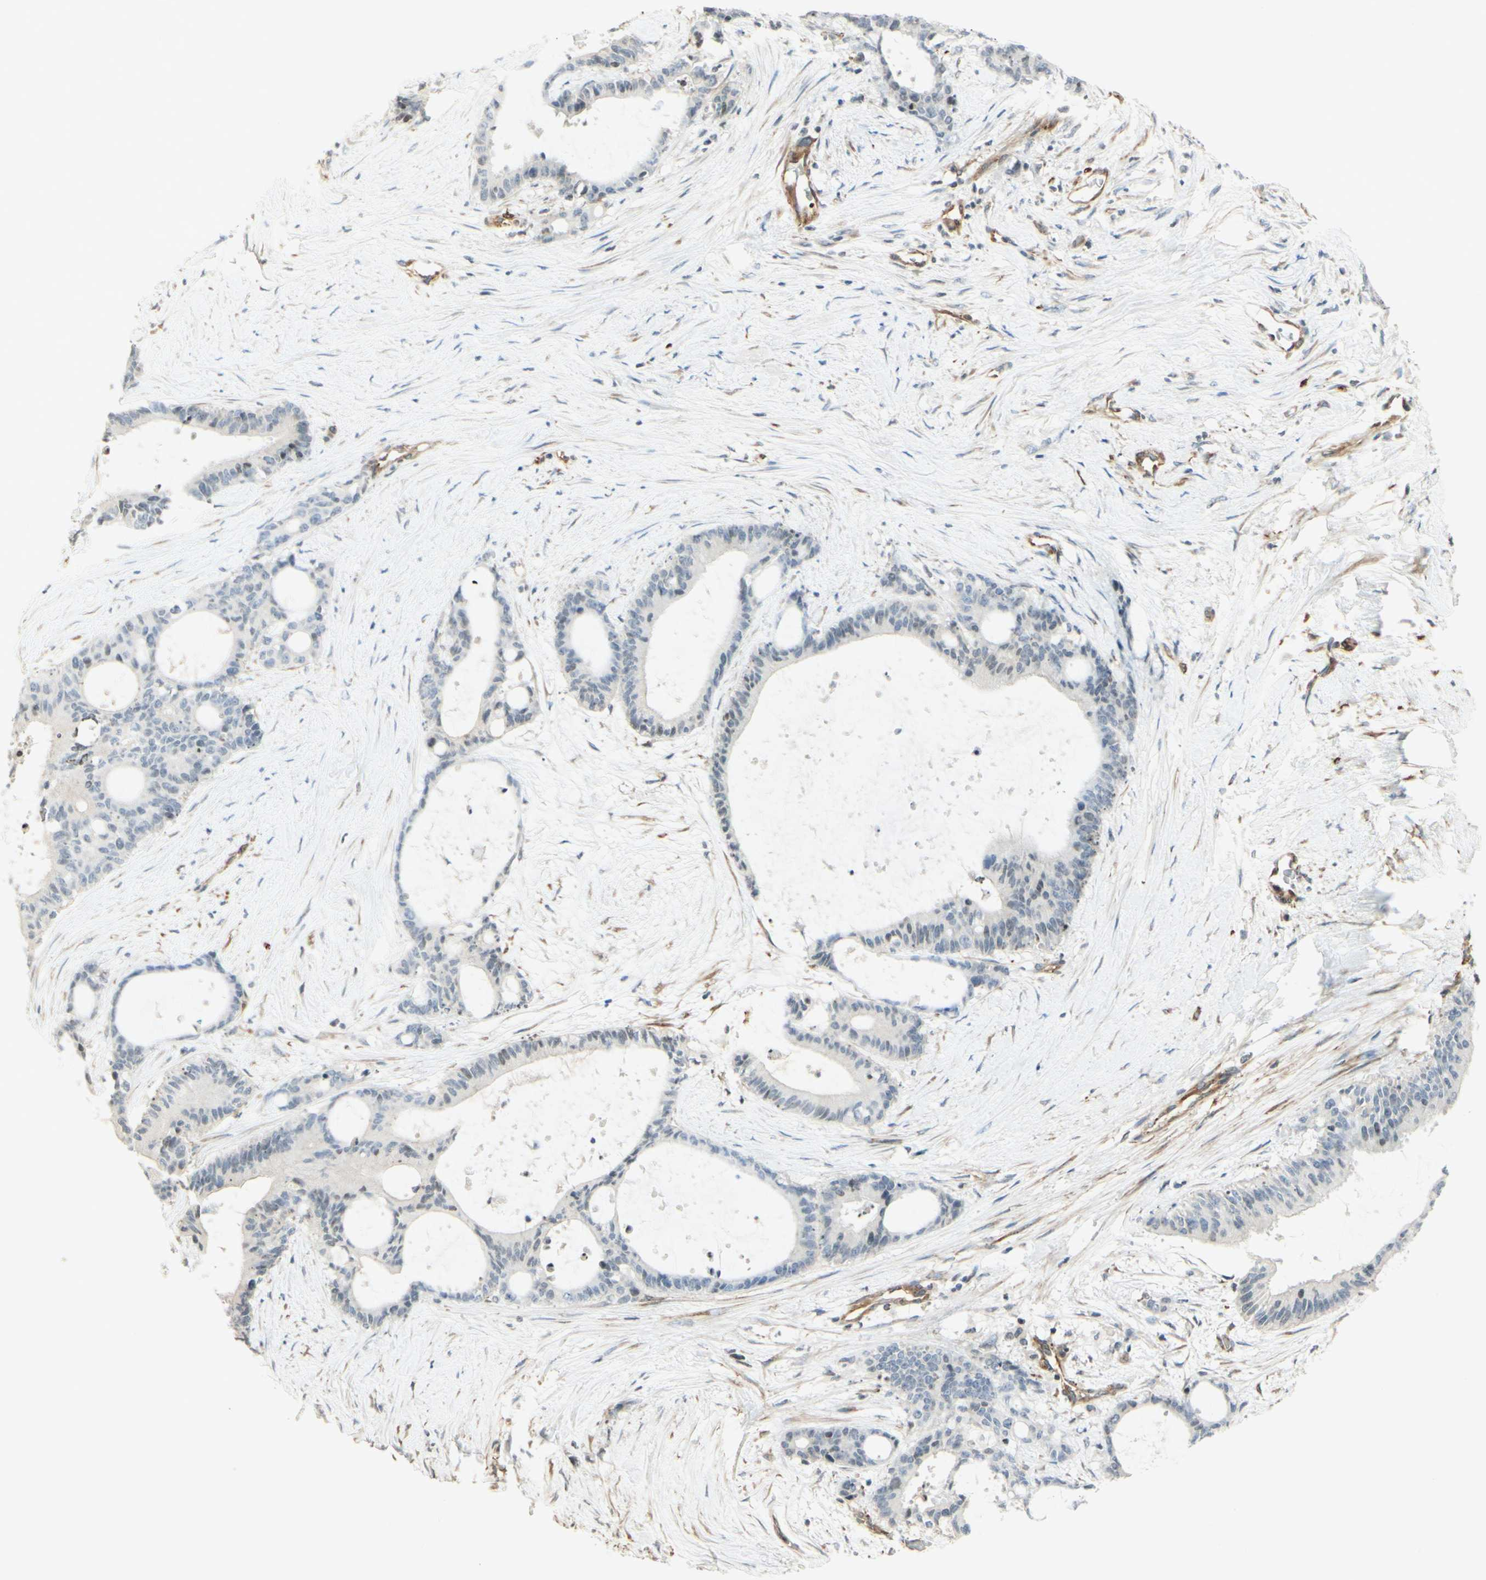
{"staining": {"intensity": "negative", "quantity": "none", "location": "none"}, "tissue": "liver cancer", "cell_type": "Tumor cells", "image_type": "cancer", "snomed": [{"axis": "morphology", "description": "Cholangiocarcinoma"}, {"axis": "topography", "description": "Liver"}], "caption": "Image shows no significant protein staining in tumor cells of liver cancer.", "gene": "MAP1B", "patient": {"sex": "female", "age": 73}}